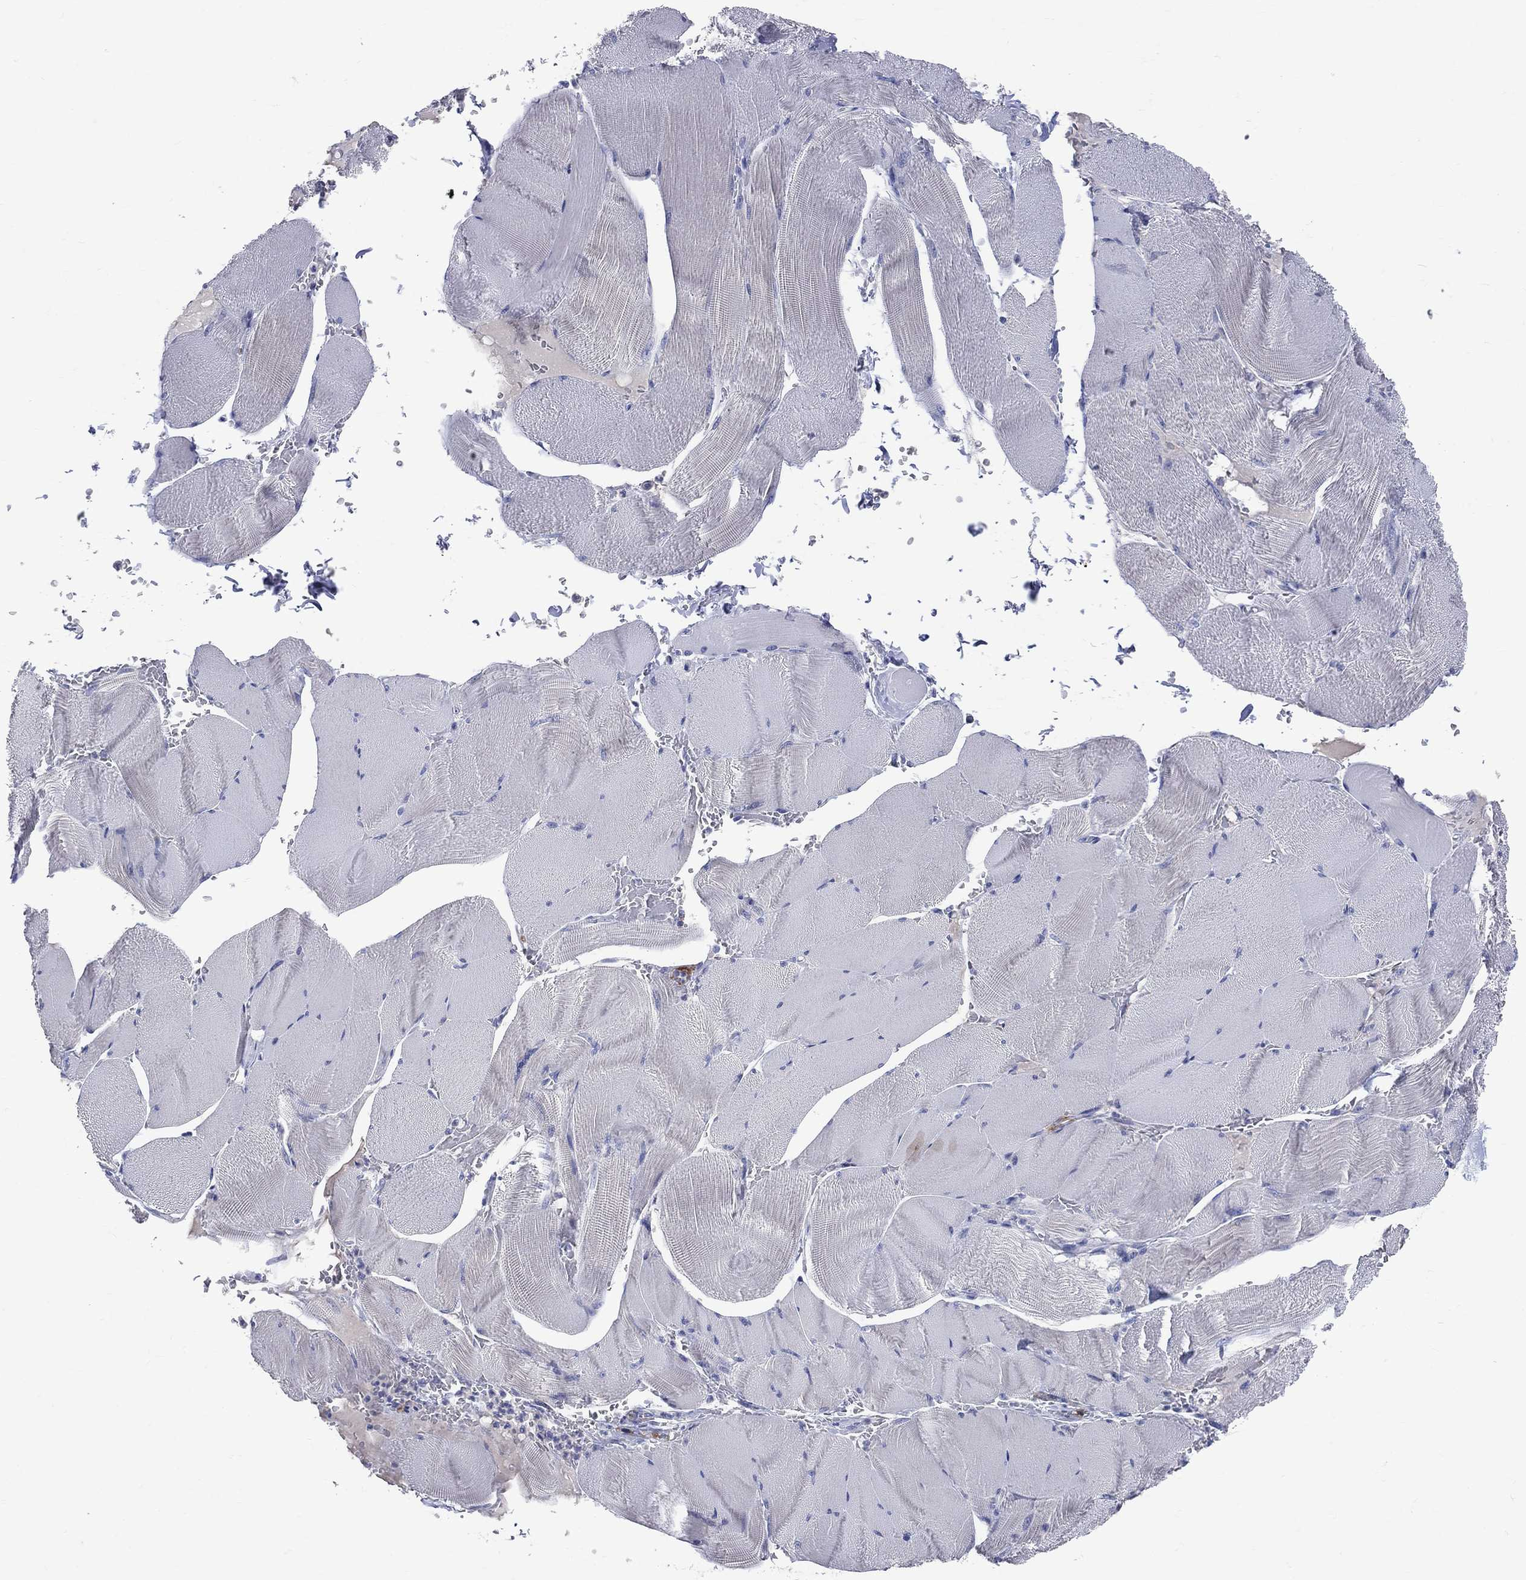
{"staining": {"intensity": "negative", "quantity": "none", "location": "none"}, "tissue": "skeletal muscle", "cell_type": "Myocytes", "image_type": "normal", "snomed": [{"axis": "morphology", "description": "Normal tissue, NOS"}, {"axis": "topography", "description": "Skeletal muscle"}], "caption": "IHC of normal skeletal muscle displays no expression in myocytes.", "gene": "LAT", "patient": {"sex": "male", "age": 56}}